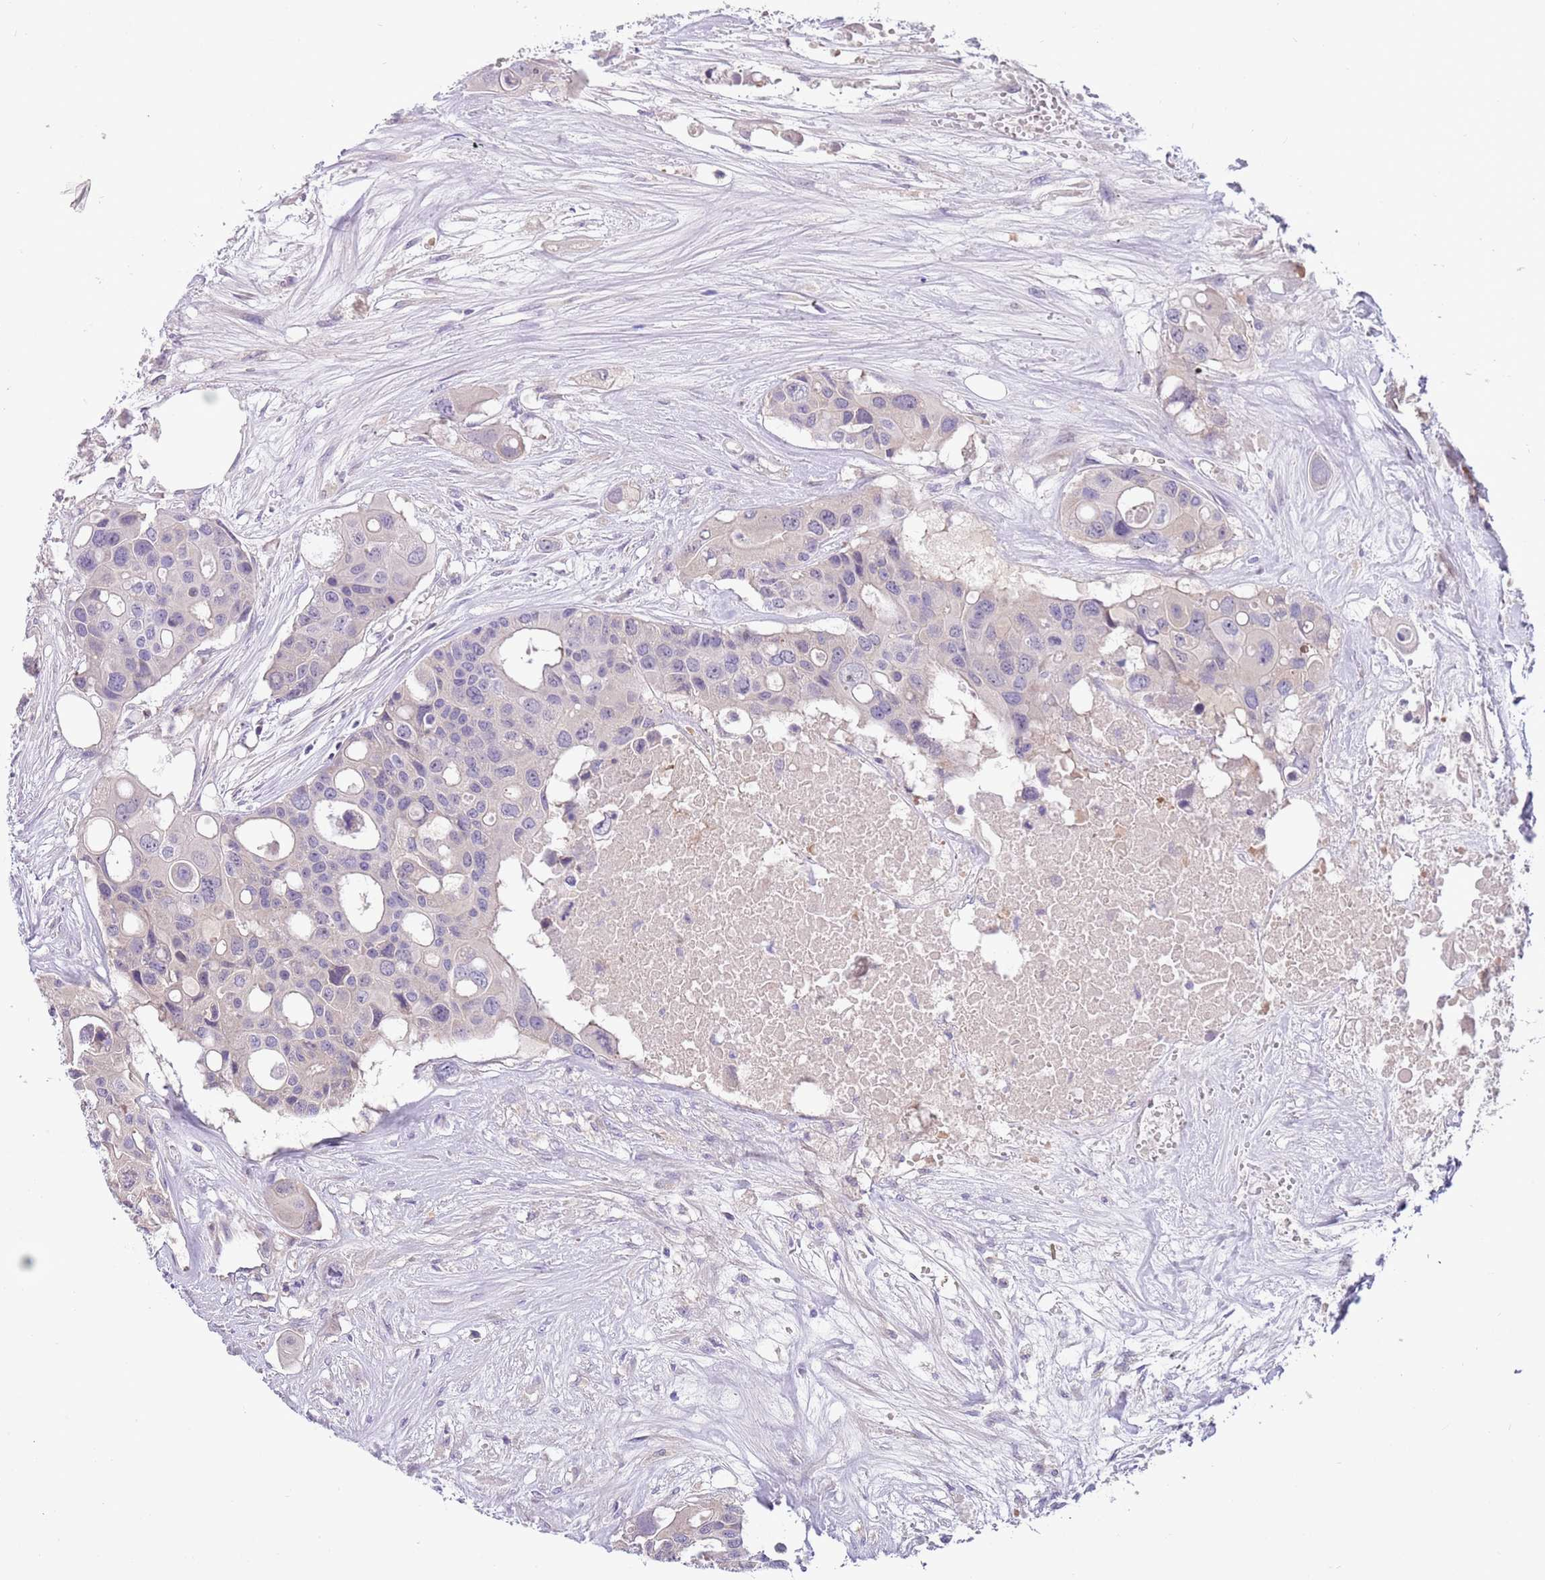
{"staining": {"intensity": "negative", "quantity": "none", "location": "none"}, "tissue": "colorectal cancer", "cell_type": "Tumor cells", "image_type": "cancer", "snomed": [{"axis": "morphology", "description": "Adenocarcinoma, NOS"}, {"axis": "topography", "description": "Colon"}], "caption": "Immunohistochemical staining of human adenocarcinoma (colorectal) reveals no significant expression in tumor cells.", "gene": "CABYR", "patient": {"sex": "male", "age": 77}}